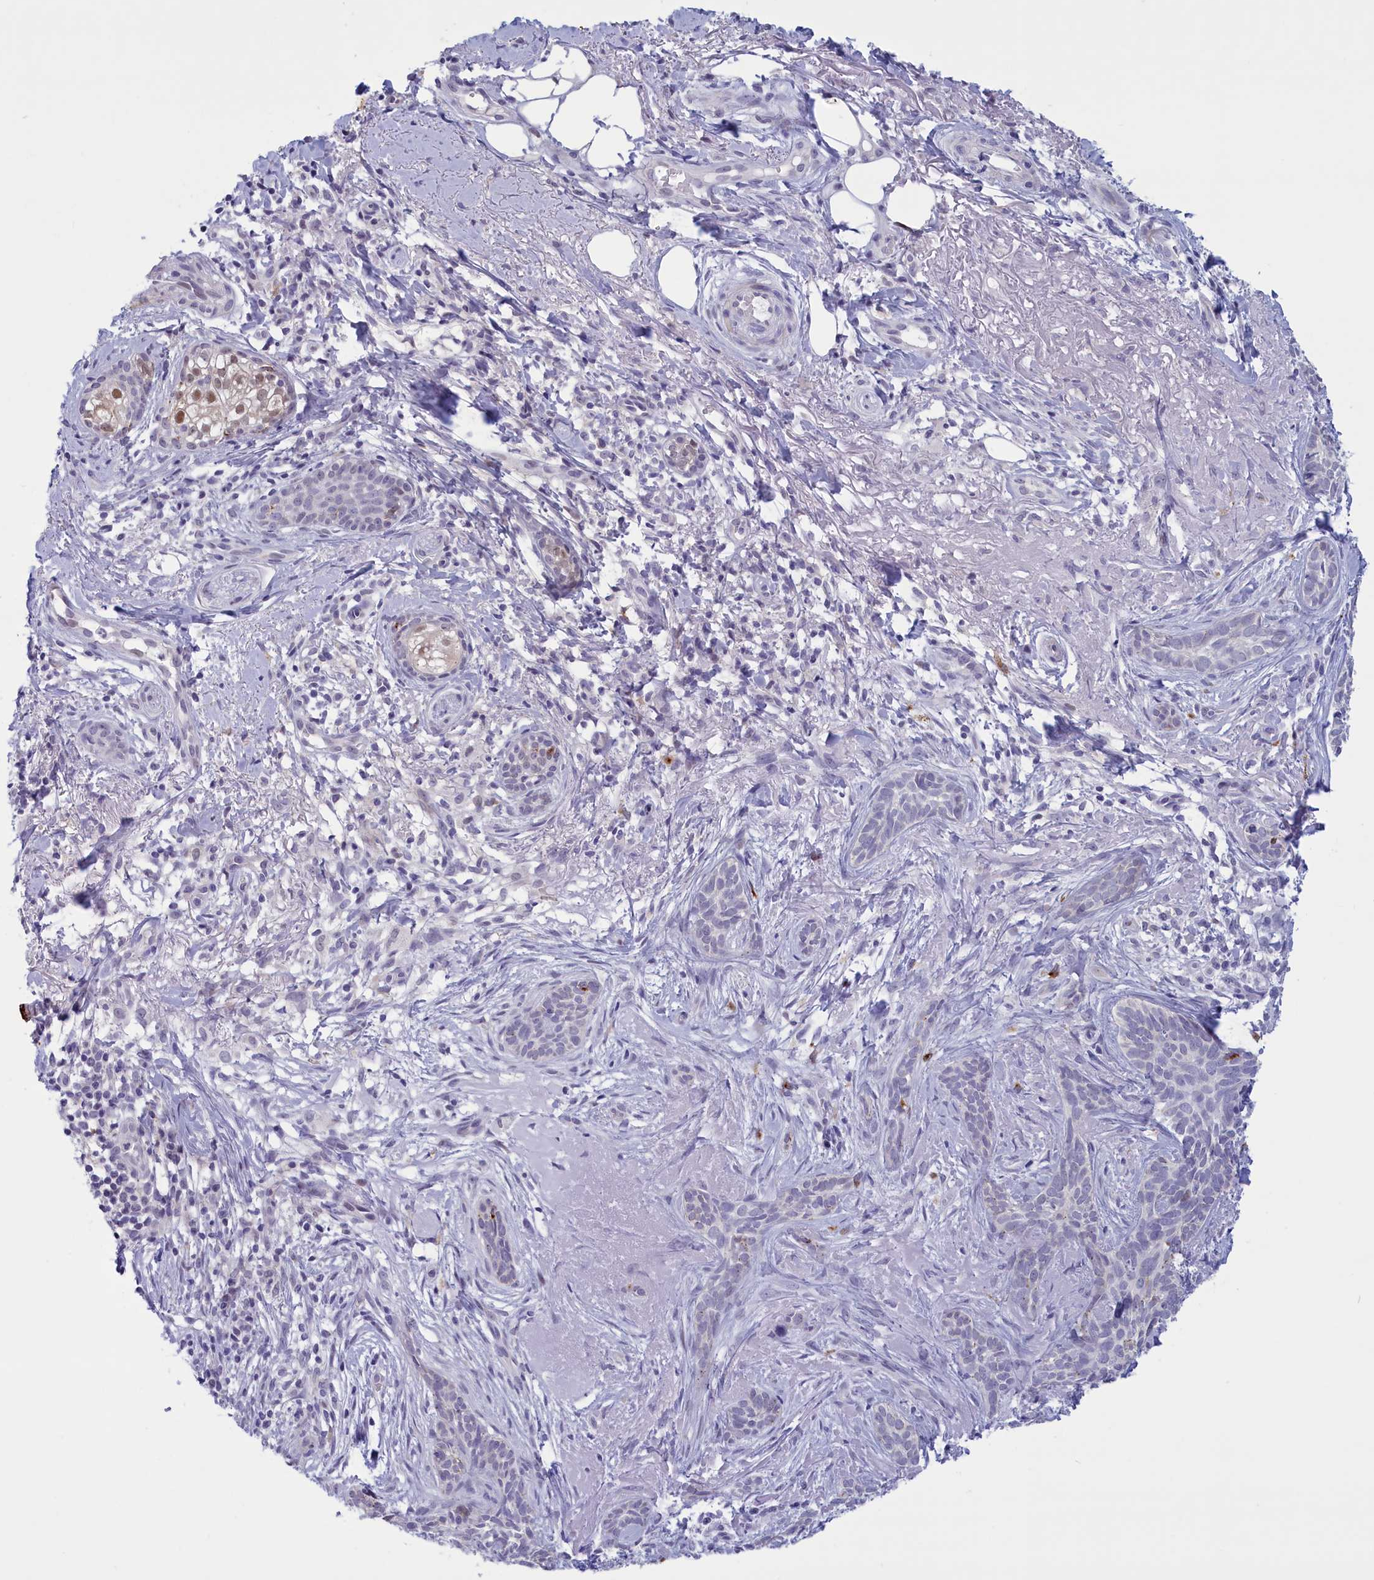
{"staining": {"intensity": "negative", "quantity": "none", "location": "none"}, "tissue": "skin cancer", "cell_type": "Tumor cells", "image_type": "cancer", "snomed": [{"axis": "morphology", "description": "Basal cell carcinoma"}, {"axis": "topography", "description": "Skin"}], "caption": "This photomicrograph is of basal cell carcinoma (skin) stained with IHC to label a protein in brown with the nuclei are counter-stained blue. There is no positivity in tumor cells.", "gene": "ELOA2", "patient": {"sex": "female", "age": 76}}